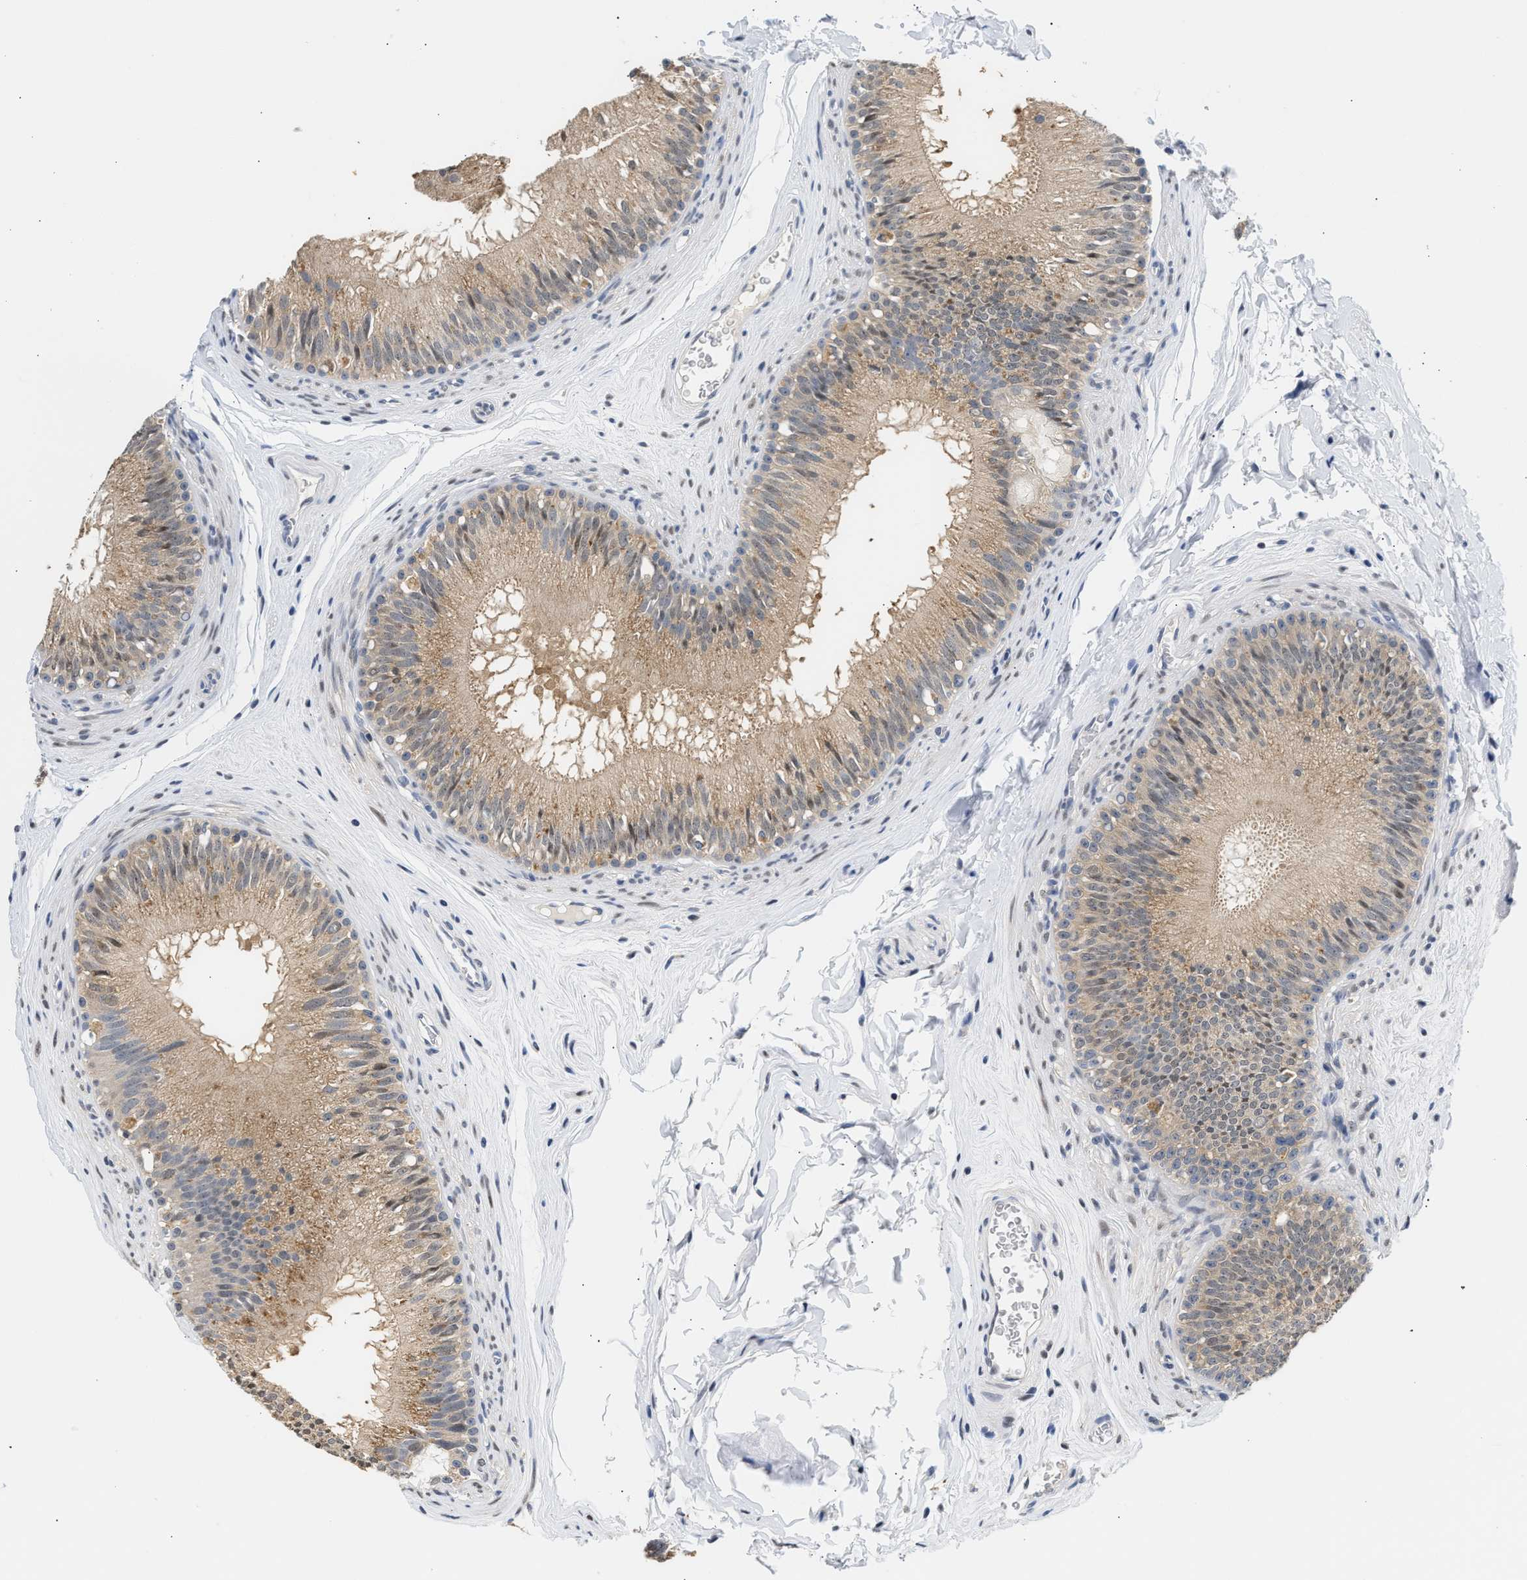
{"staining": {"intensity": "moderate", "quantity": "<25%", "location": "cytoplasmic/membranous"}, "tissue": "epididymis", "cell_type": "Glandular cells", "image_type": "normal", "snomed": [{"axis": "morphology", "description": "Normal tissue, NOS"}, {"axis": "topography", "description": "Testis"}, {"axis": "topography", "description": "Epididymis"}], "caption": "Immunohistochemical staining of benign epididymis demonstrates <25% levels of moderate cytoplasmic/membranous protein positivity in approximately <25% of glandular cells.", "gene": "PPM1L", "patient": {"sex": "male", "age": 36}}